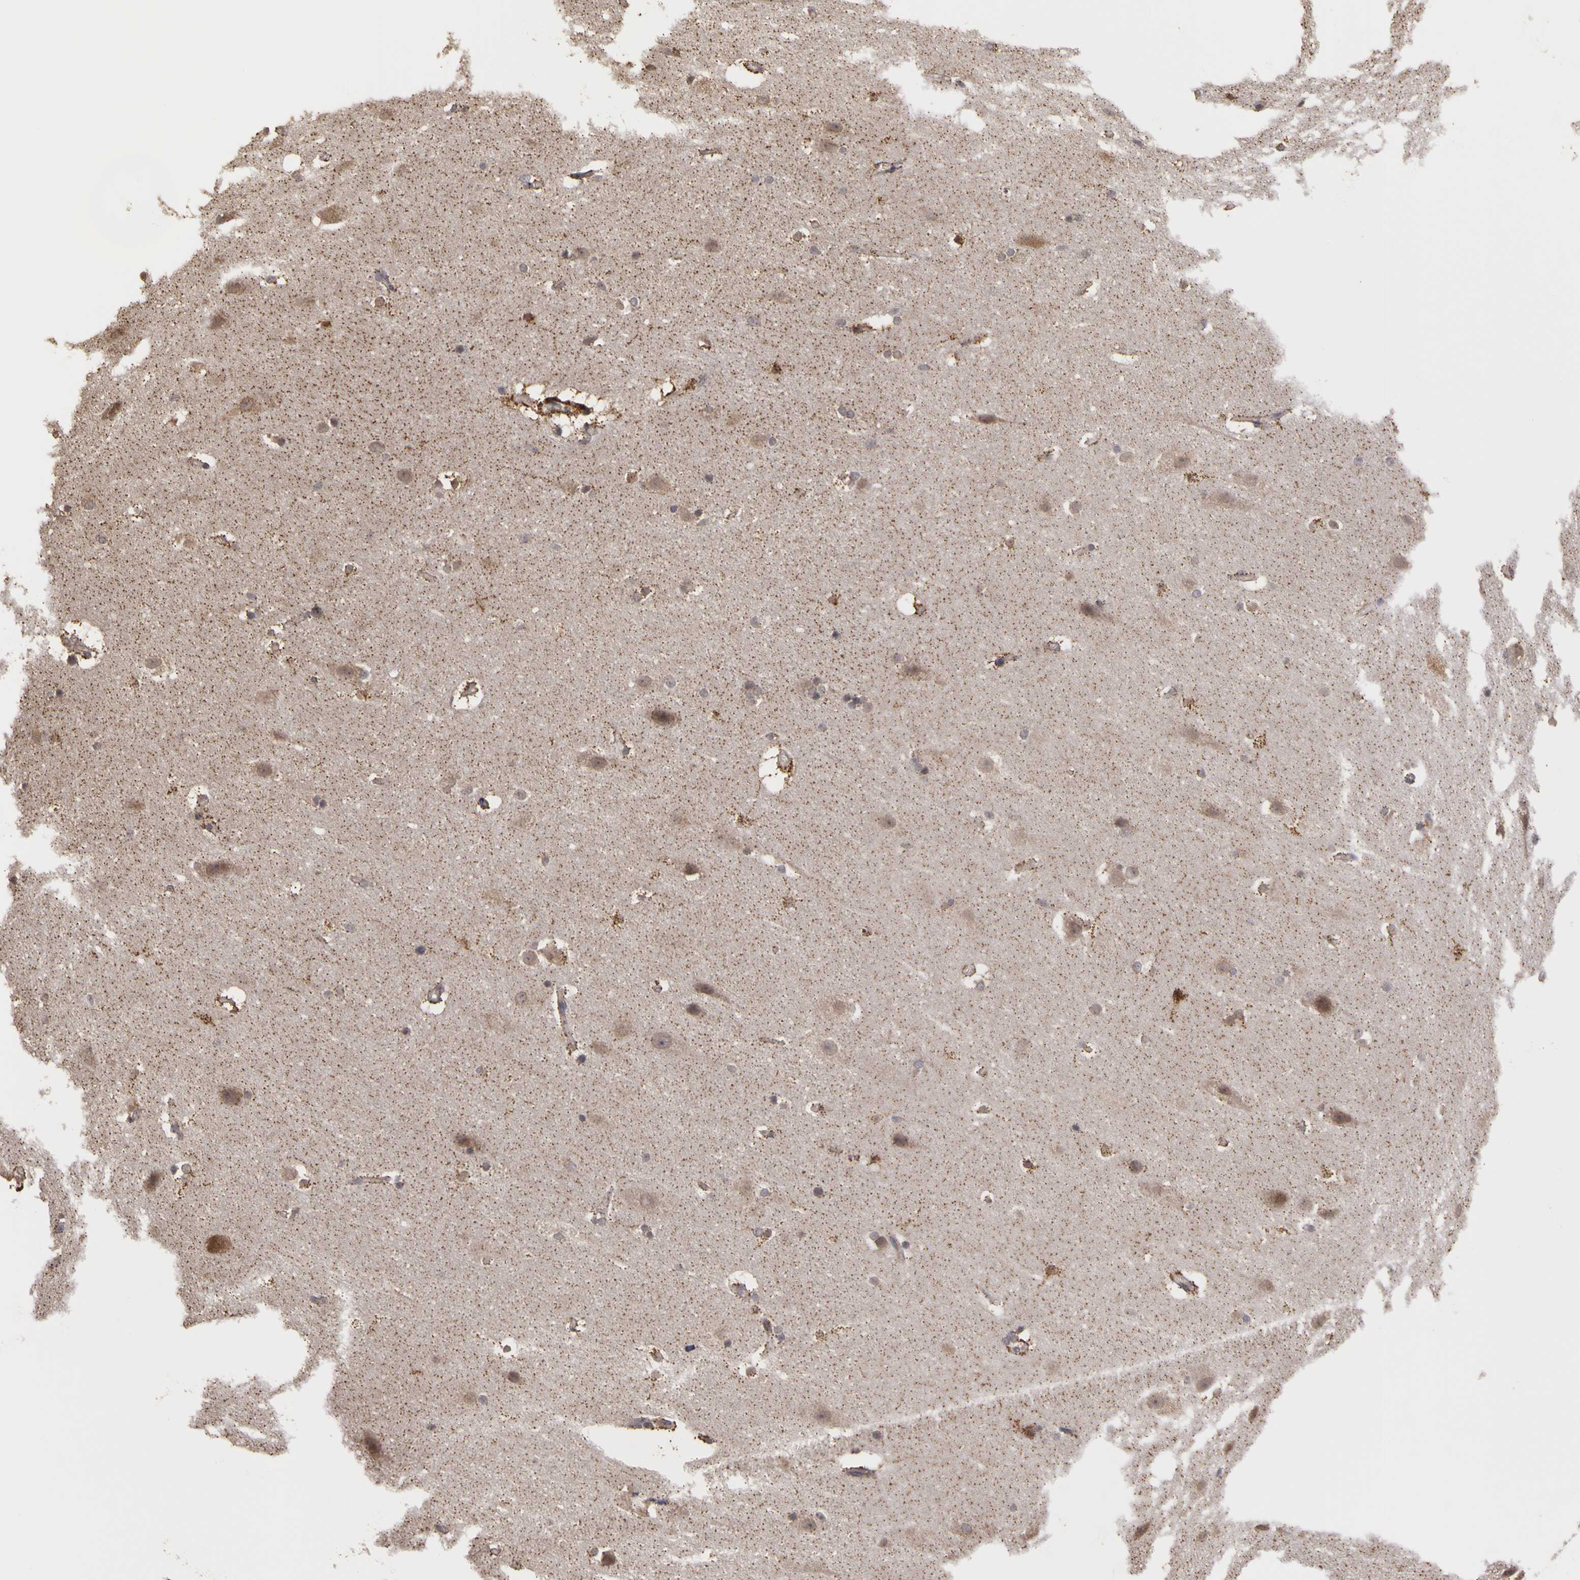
{"staining": {"intensity": "moderate", "quantity": "25%-75%", "location": "cytoplasmic/membranous"}, "tissue": "cerebral cortex", "cell_type": "Endothelial cells", "image_type": "normal", "snomed": [{"axis": "morphology", "description": "Normal tissue, NOS"}, {"axis": "topography", "description": "Cerebral cortex"}, {"axis": "topography", "description": "Hippocampus"}], "caption": "A medium amount of moderate cytoplasmic/membranous positivity is present in approximately 25%-75% of endothelial cells in unremarkable cerebral cortex.", "gene": "FRMD7", "patient": {"sex": "female", "age": 19}}